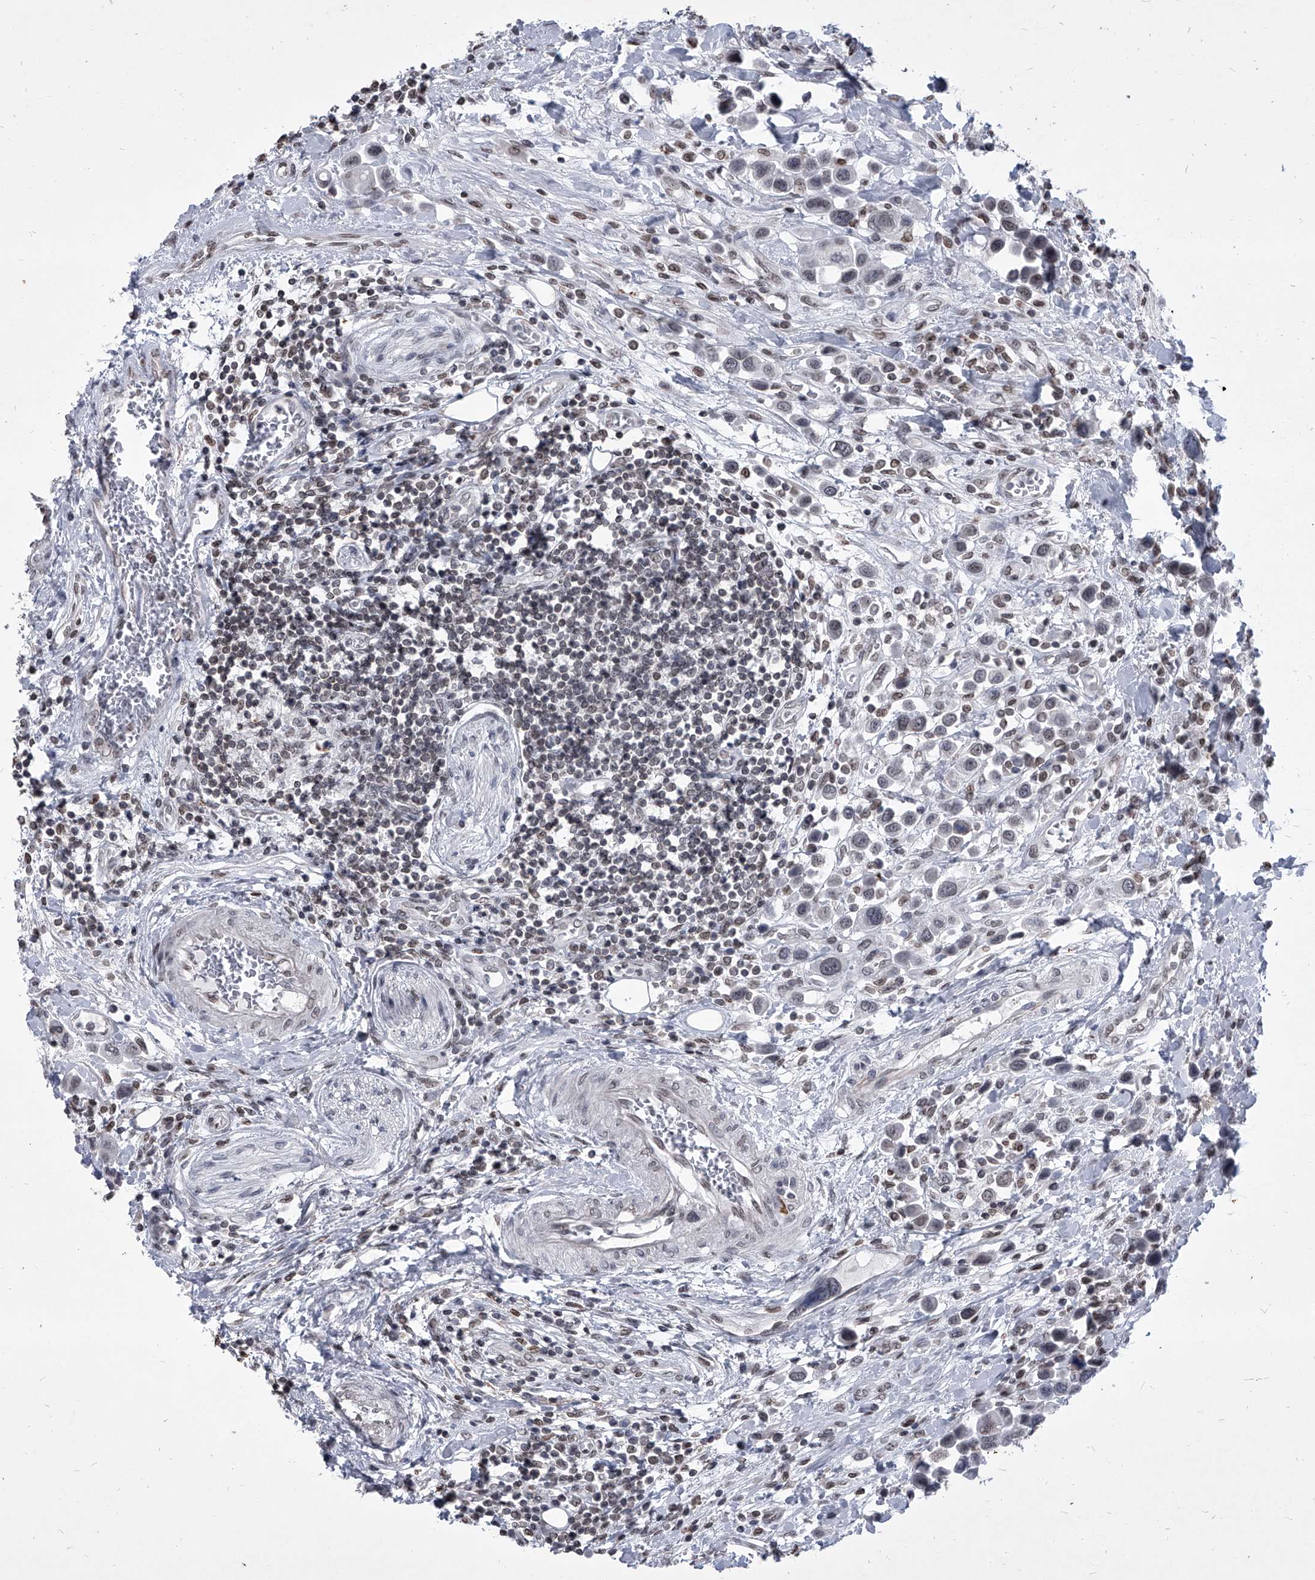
{"staining": {"intensity": "weak", "quantity": "<25%", "location": "nuclear"}, "tissue": "urothelial cancer", "cell_type": "Tumor cells", "image_type": "cancer", "snomed": [{"axis": "morphology", "description": "Urothelial carcinoma, High grade"}, {"axis": "topography", "description": "Urinary bladder"}], "caption": "Immunohistochemistry of urothelial cancer shows no staining in tumor cells. (Brightfield microscopy of DAB (3,3'-diaminobenzidine) IHC at high magnification).", "gene": "PPIL4", "patient": {"sex": "male", "age": 50}}